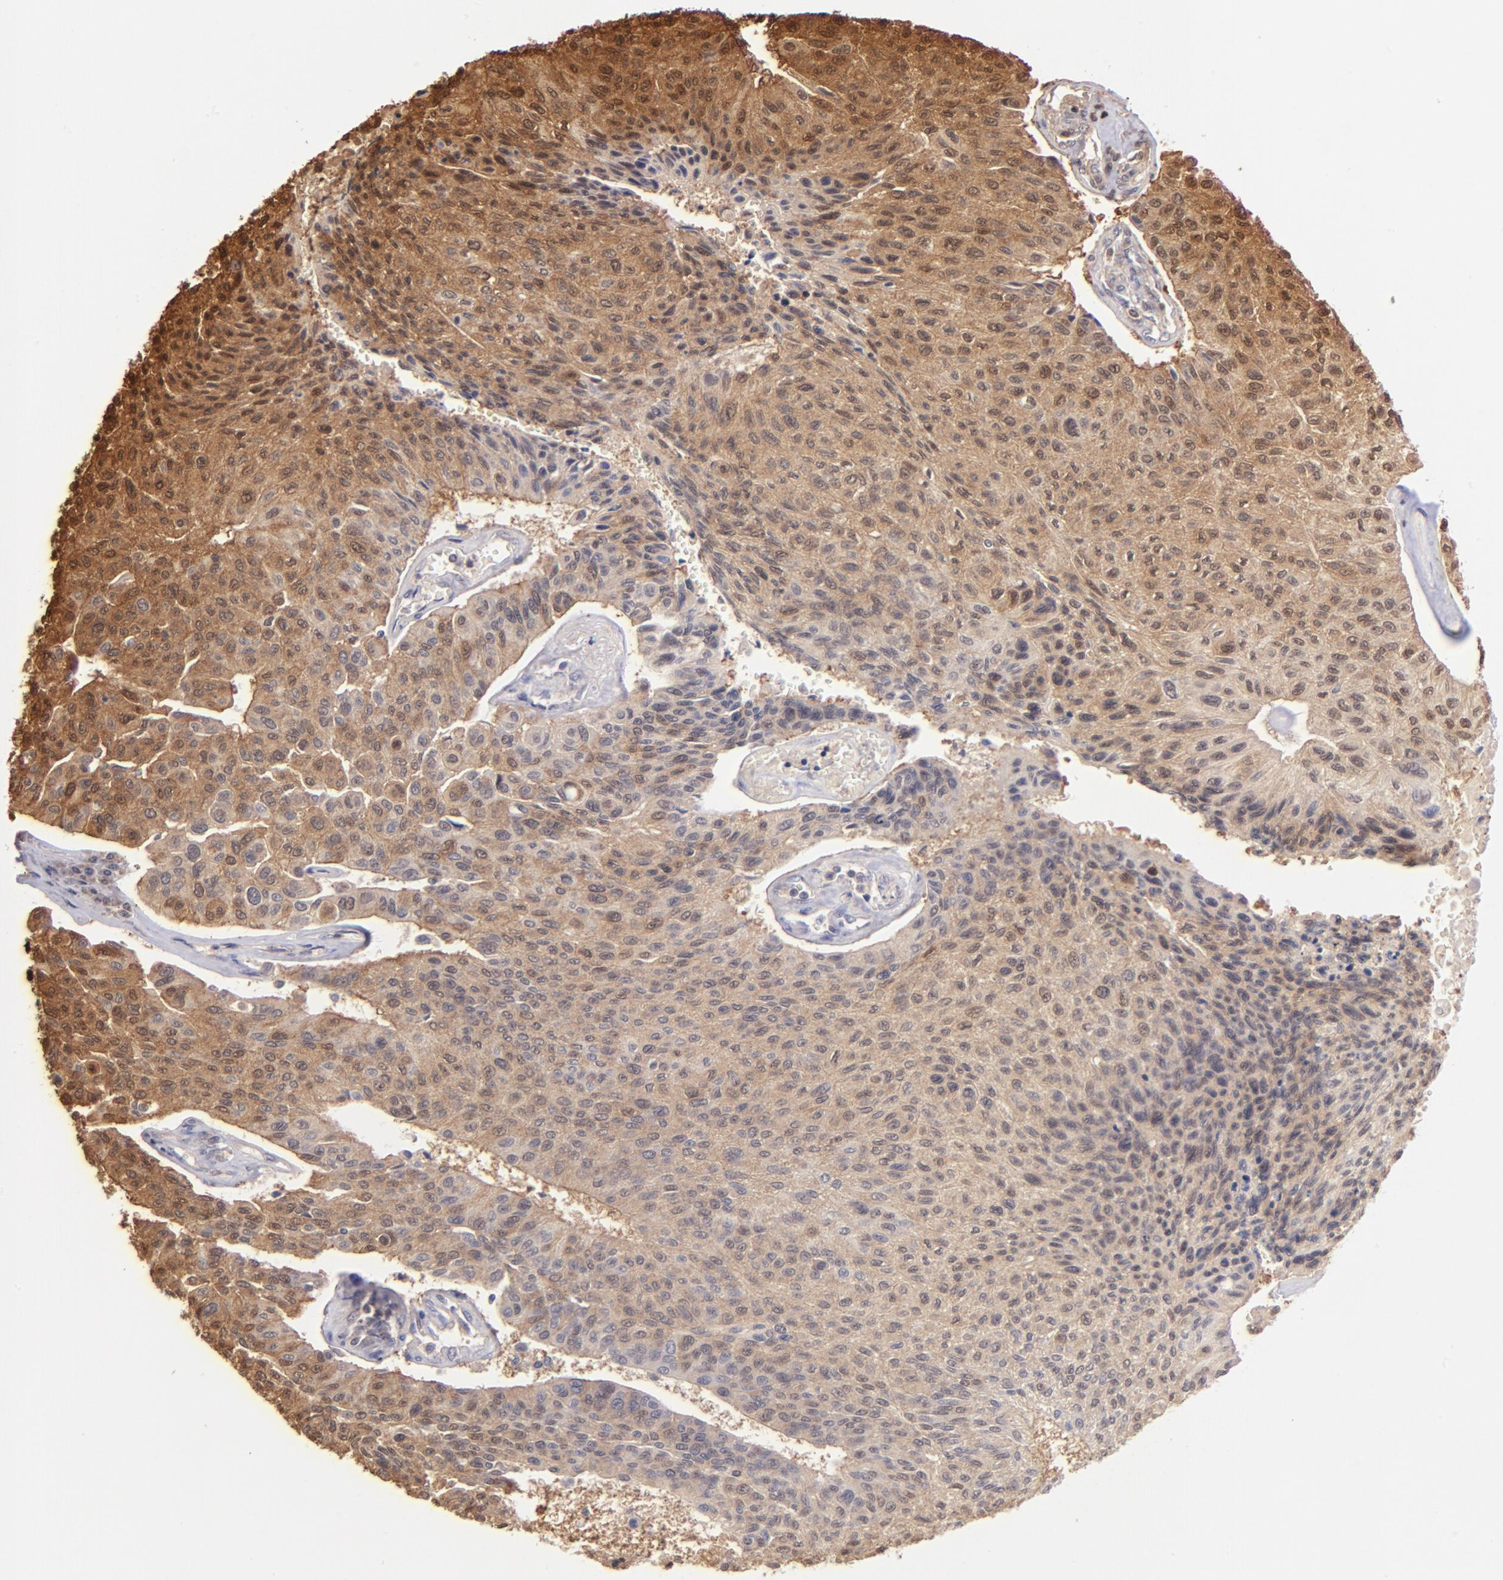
{"staining": {"intensity": "moderate", "quantity": ">75%", "location": "cytoplasmic/membranous,nuclear"}, "tissue": "urothelial cancer", "cell_type": "Tumor cells", "image_type": "cancer", "snomed": [{"axis": "morphology", "description": "Urothelial carcinoma, High grade"}, {"axis": "topography", "description": "Urinary bladder"}], "caption": "Protein analysis of urothelial cancer tissue reveals moderate cytoplasmic/membranous and nuclear positivity in about >75% of tumor cells.", "gene": "YWHAB", "patient": {"sex": "male", "age": 66}}